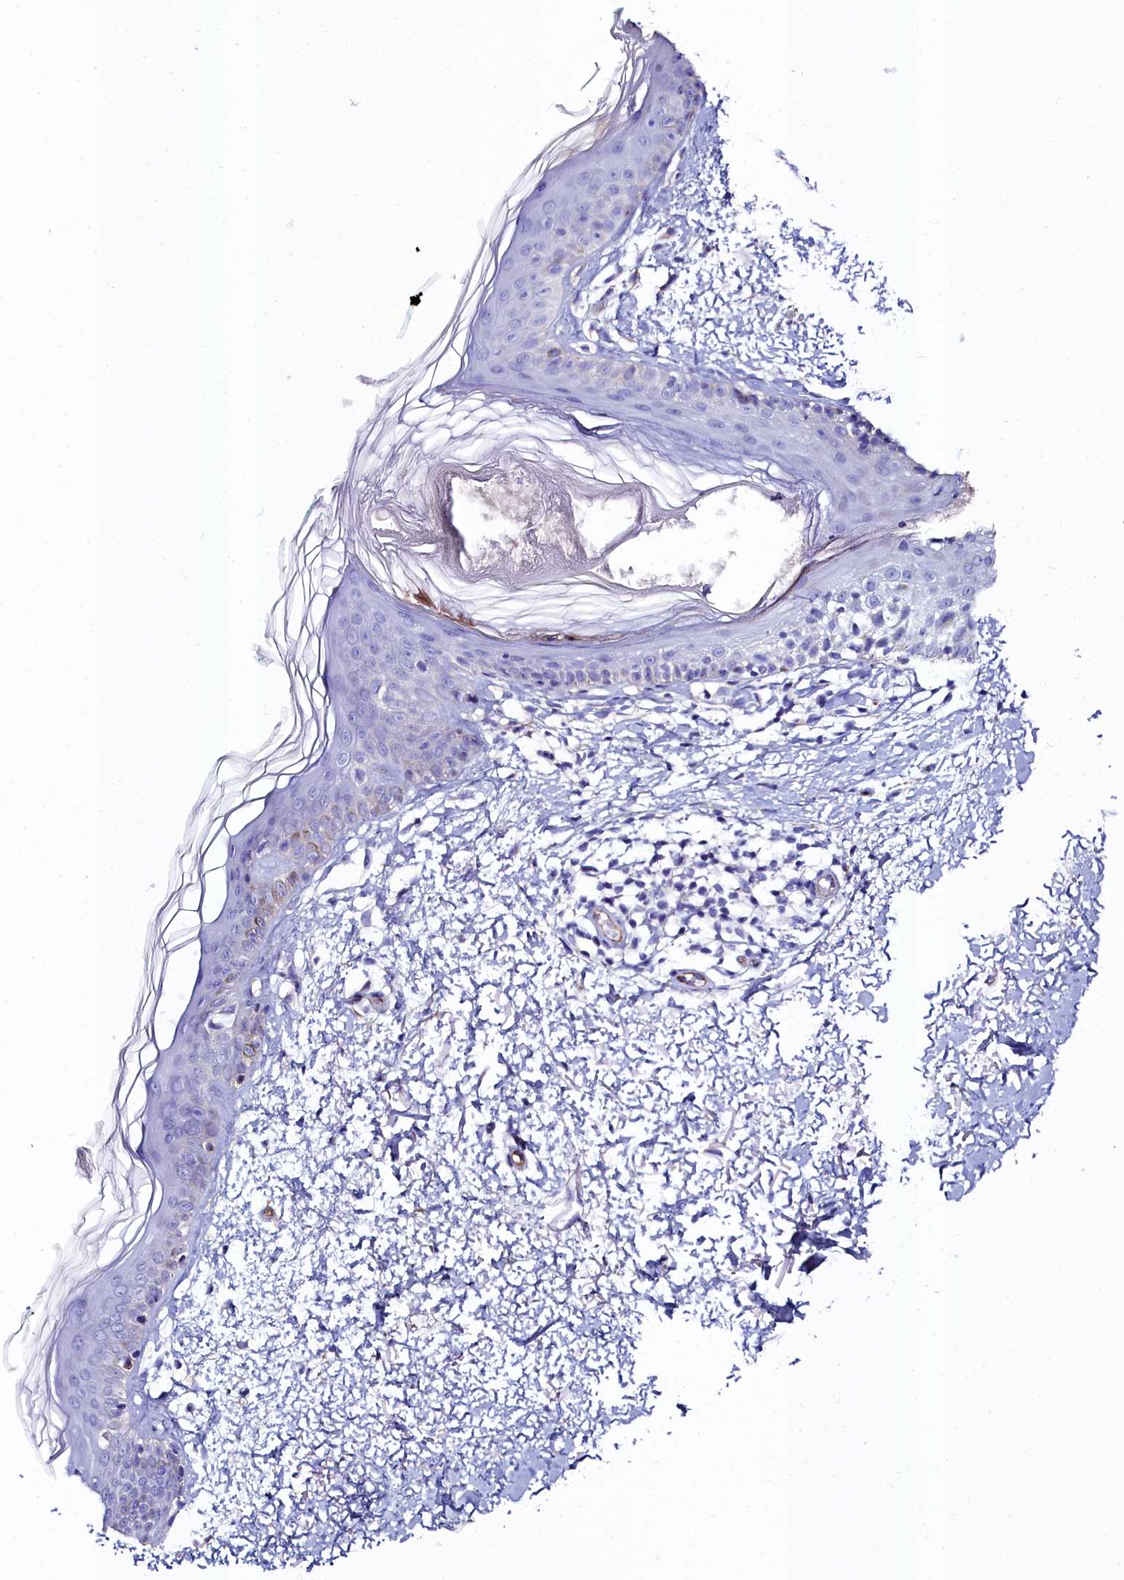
{"staining": {"intensity": "negative", "quantity": "none", "location": "none"}, "tissue": "skin", "cell_type": "Fibroblasts", "image_type": "normal", "snomed": [{"axis": "morphology", "description": "Normal tissue, NOS"}, {"axis": "topography", "description": "Skin"}], "caption": "High power microscopy micrograph of an immunohistochemistry image of benign skin, revealing no significant positivity in fibroblasts. (Stains: DAB (3,3'-diaminobenzidine) immunohistochemistry (IHC) with hematoxylin counter stain, Microscopy: brightfield microscopy at high magnification).", "gene": "SLC49A3", "patient": {"sex": "male", "age": 66}}